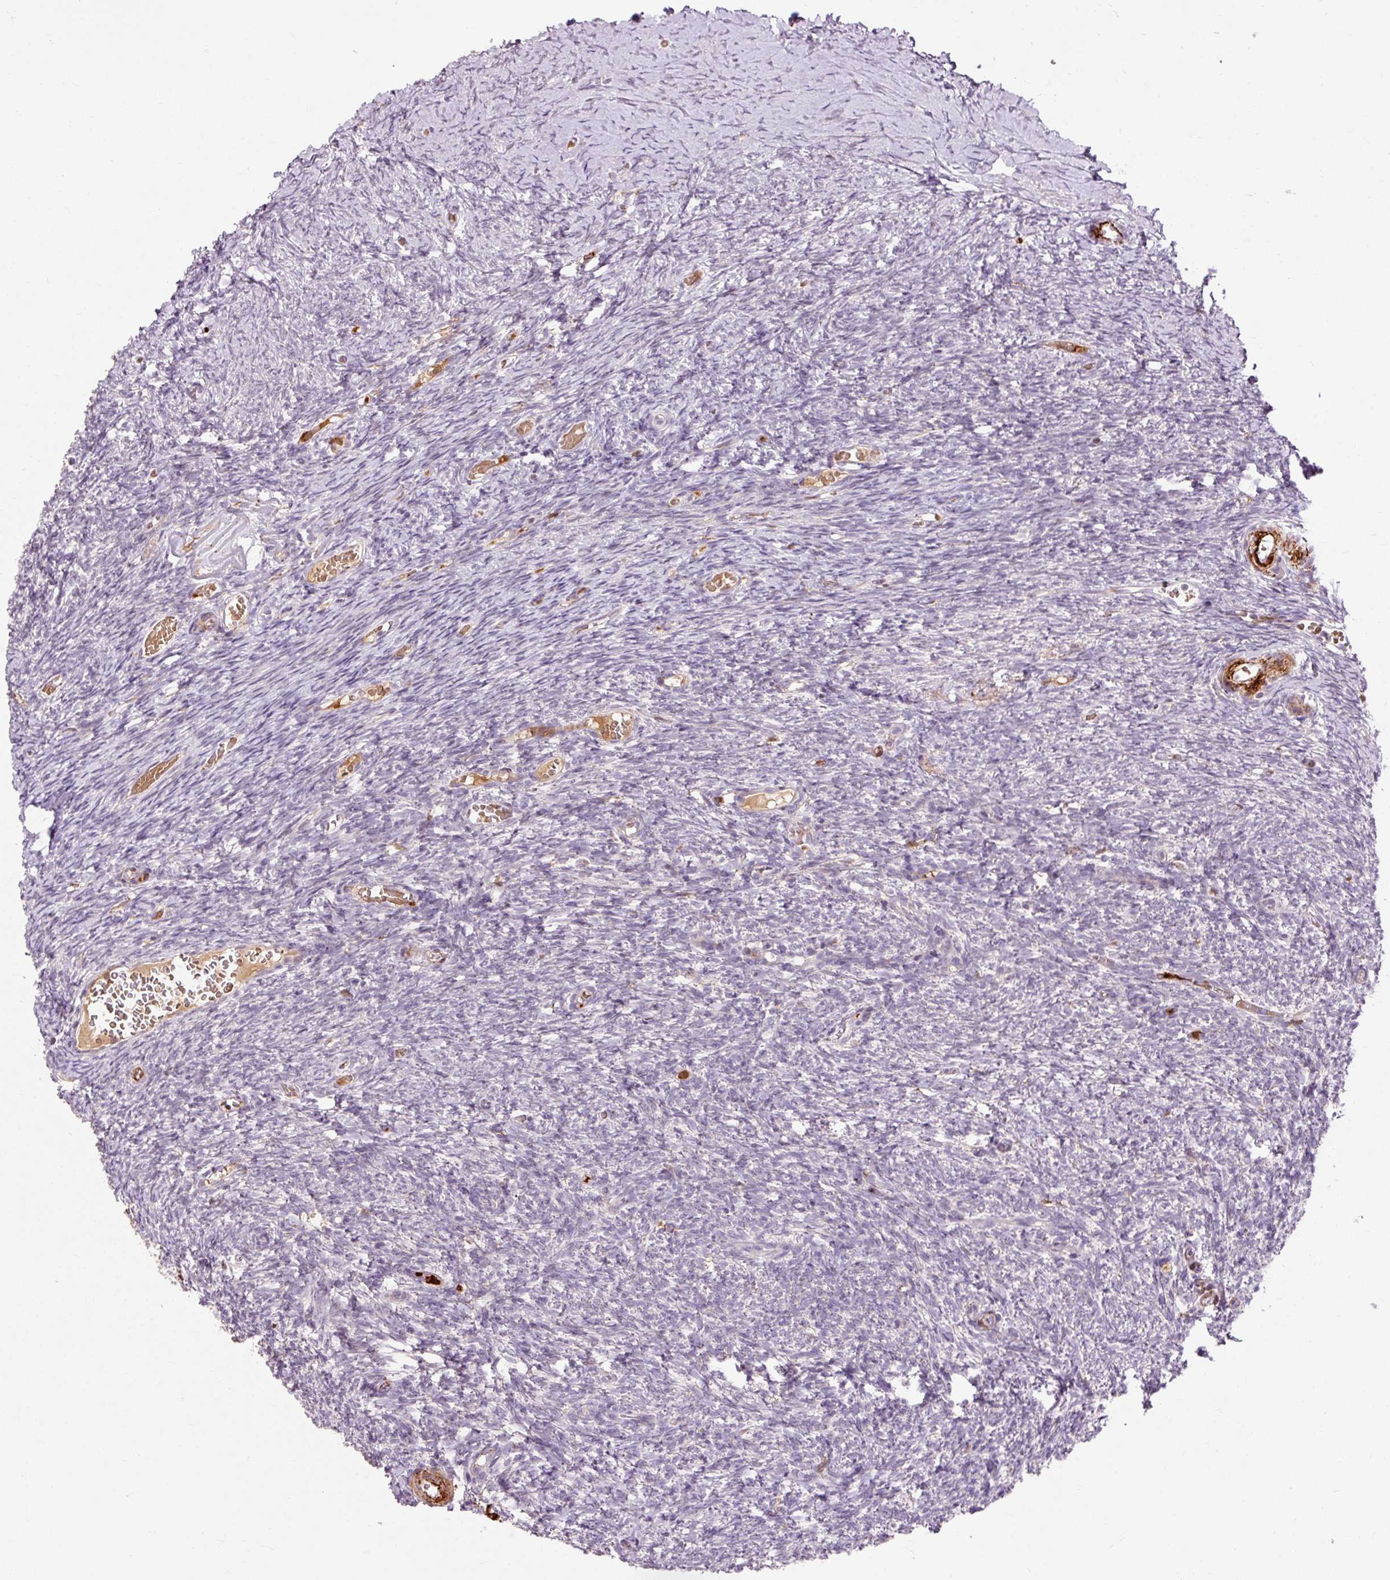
{"staining": {"intensity": "negative", "quantity": "none", "location": "none"}, "tissue": "ovary", "cell_type": "Follicle cells", "image_type": "normal", "snomed": [{"axis": "morphology", "description": "Normal tissue, NOS"}, {"axis": "topography", "description": "Ovary"}], "caption": "IHC of unremarkable ovary reveals no staining in follicle cells. (DAB IHC visualized using brightfield microscopy, high magnification).", "gene": "CEBPZ", "patient": {"sex": "female", "age": 39}}